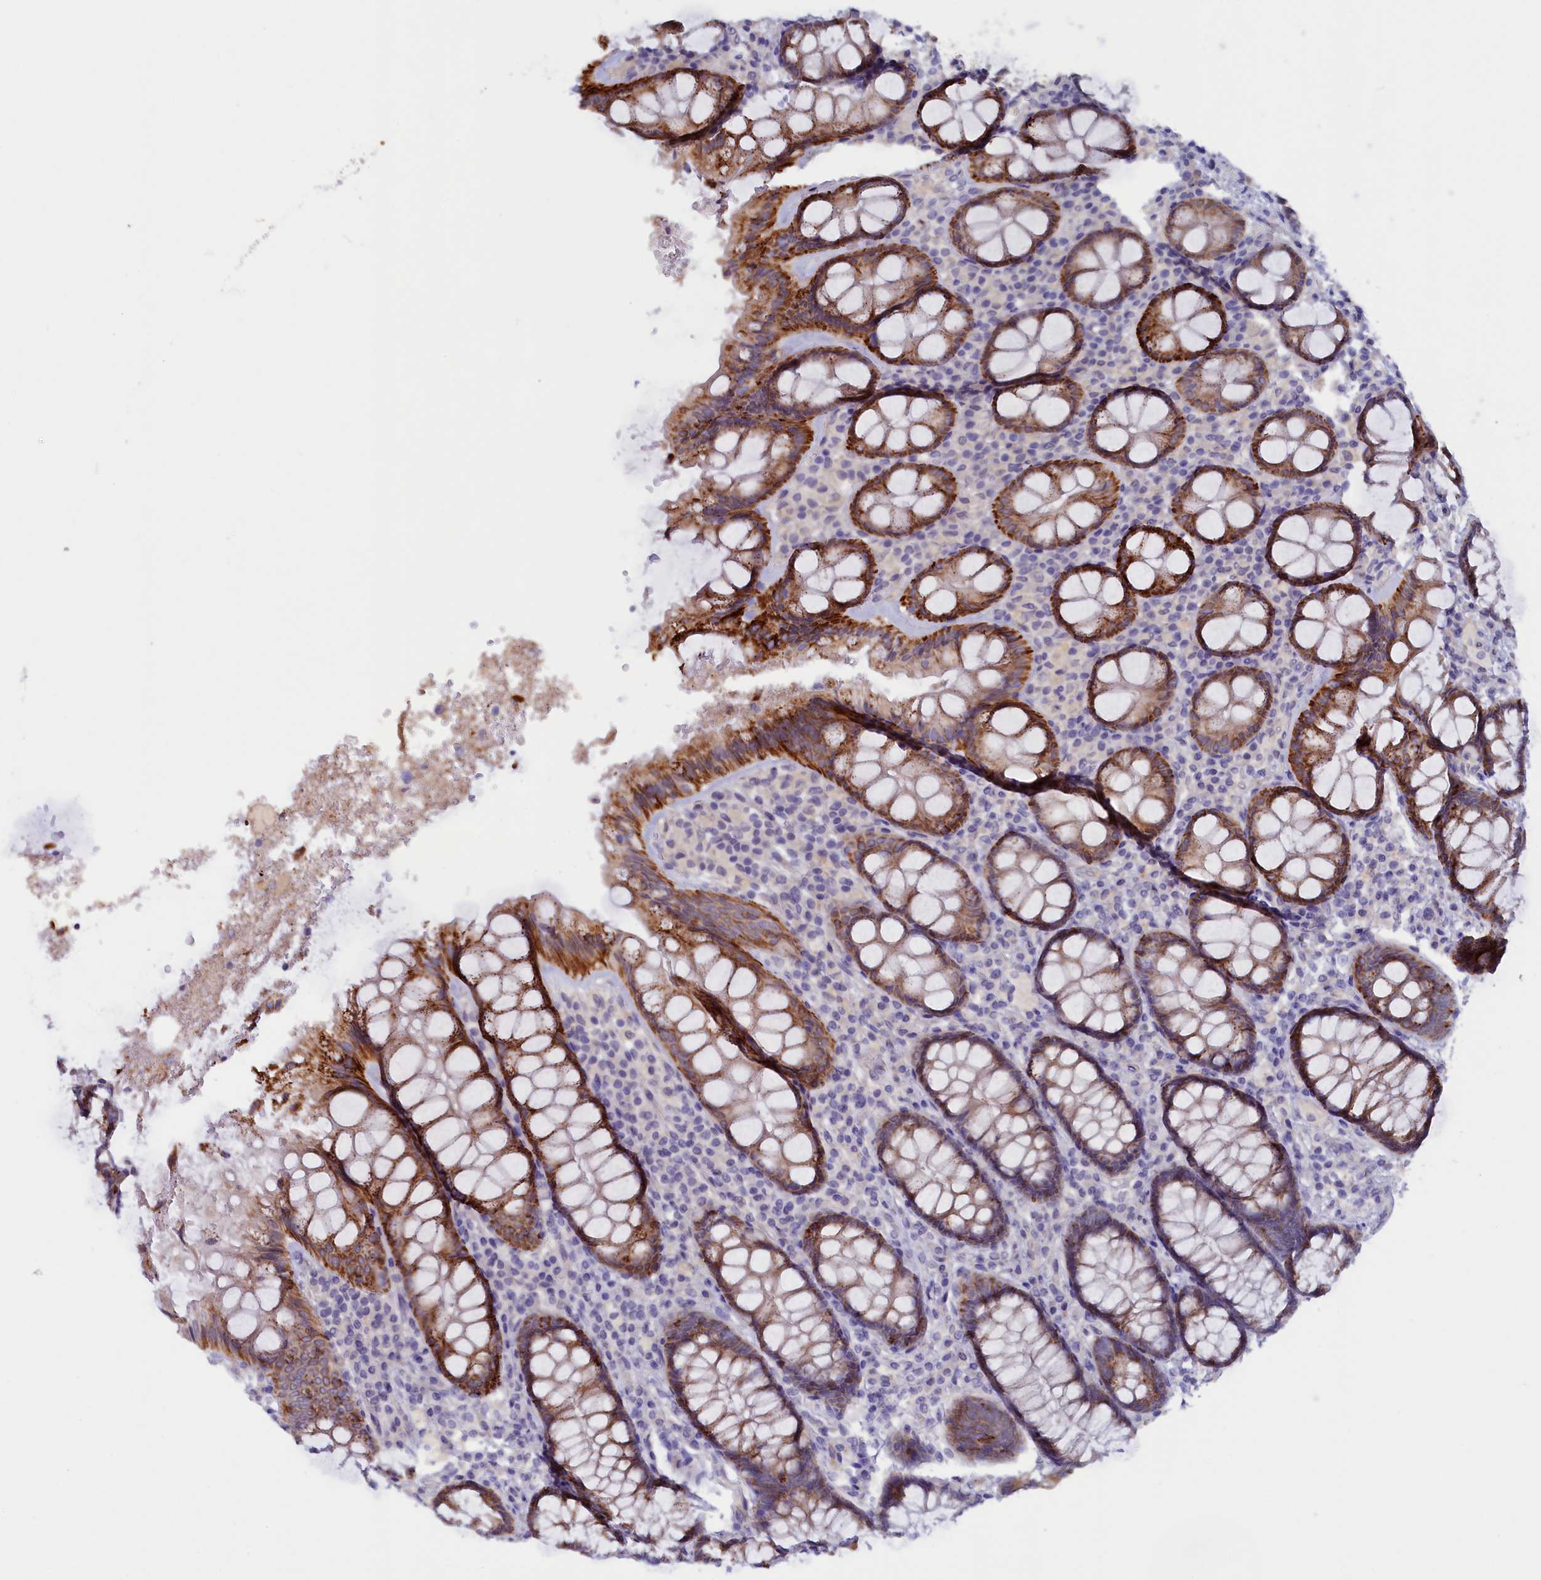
{"staining": {"intensity": "strong", "quantity": "25%-75%", "location": "cytoplasmic/membranous"}, "tissue": "rectum", "cell_type": "Glandular cells", "image_type": "normal", "snomed": [{"axis": "morphology", "description": "Normal tissue, NOS"}, {"axis": "topography", "description": "Rectum"}], "caption": "The immunohistochemical stain shows strong cytoplasmic/membranous staining in glandular cells of normal rectum.", "gene": "ZSWIM4", "patient": {"sex": "male", "age": 83}}